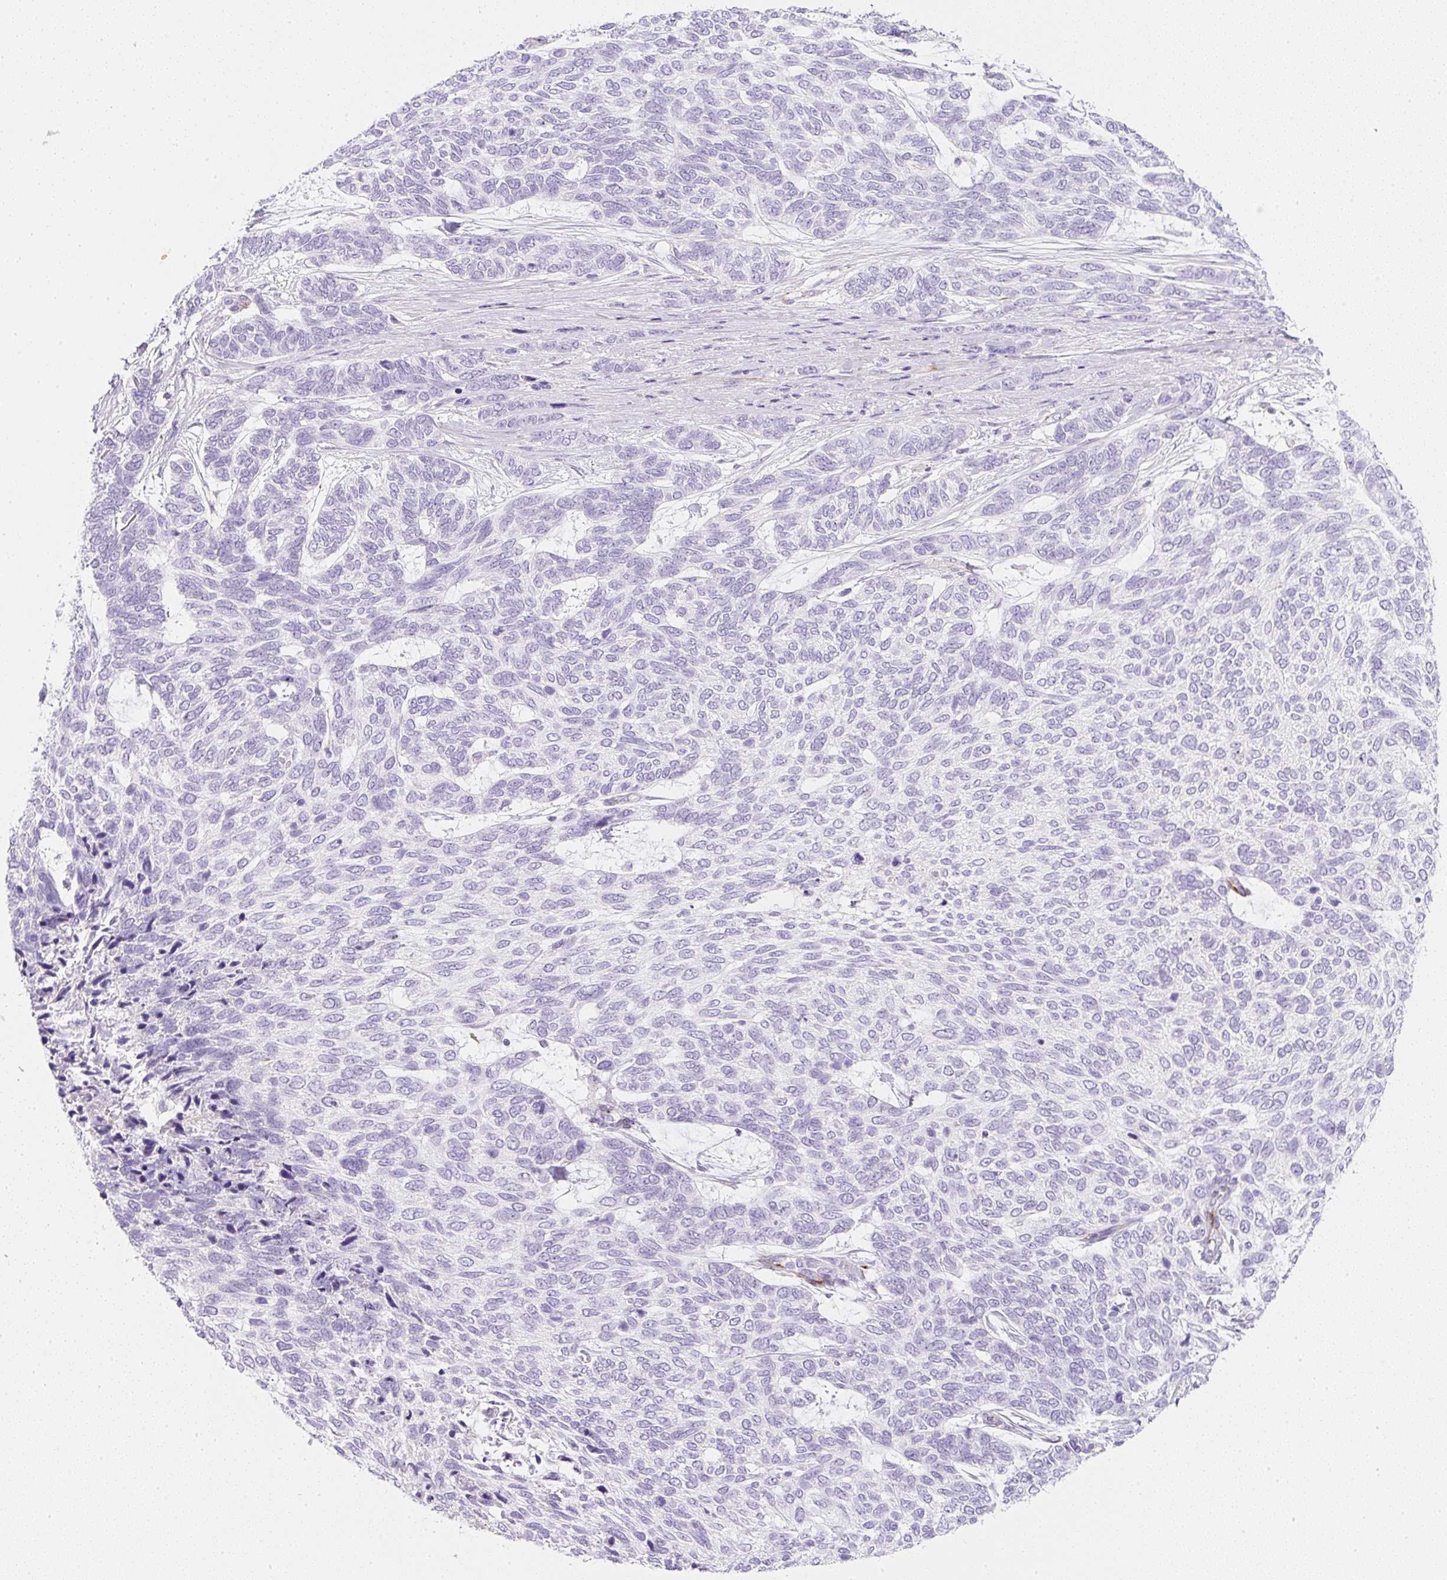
{"staining": {"intensity": "negative", "quantity": "none", "location": "none"}, "tissue": "skin cancer", "cell_type": "Tumor cells", "image_type": "cancer", "snomed": [{"axis": "morphology", "description": "Basal cell carcinoma"}, {"axis": "topography", "description": "Skin"}], "caption": "Human basal cell carcinoma (skin) stained for a protein using immunohistochemistry (IHC) reveals no staining in tumor cells.", "gene": "ZNF689", "patient": {"sex": "female", "age": 65}}